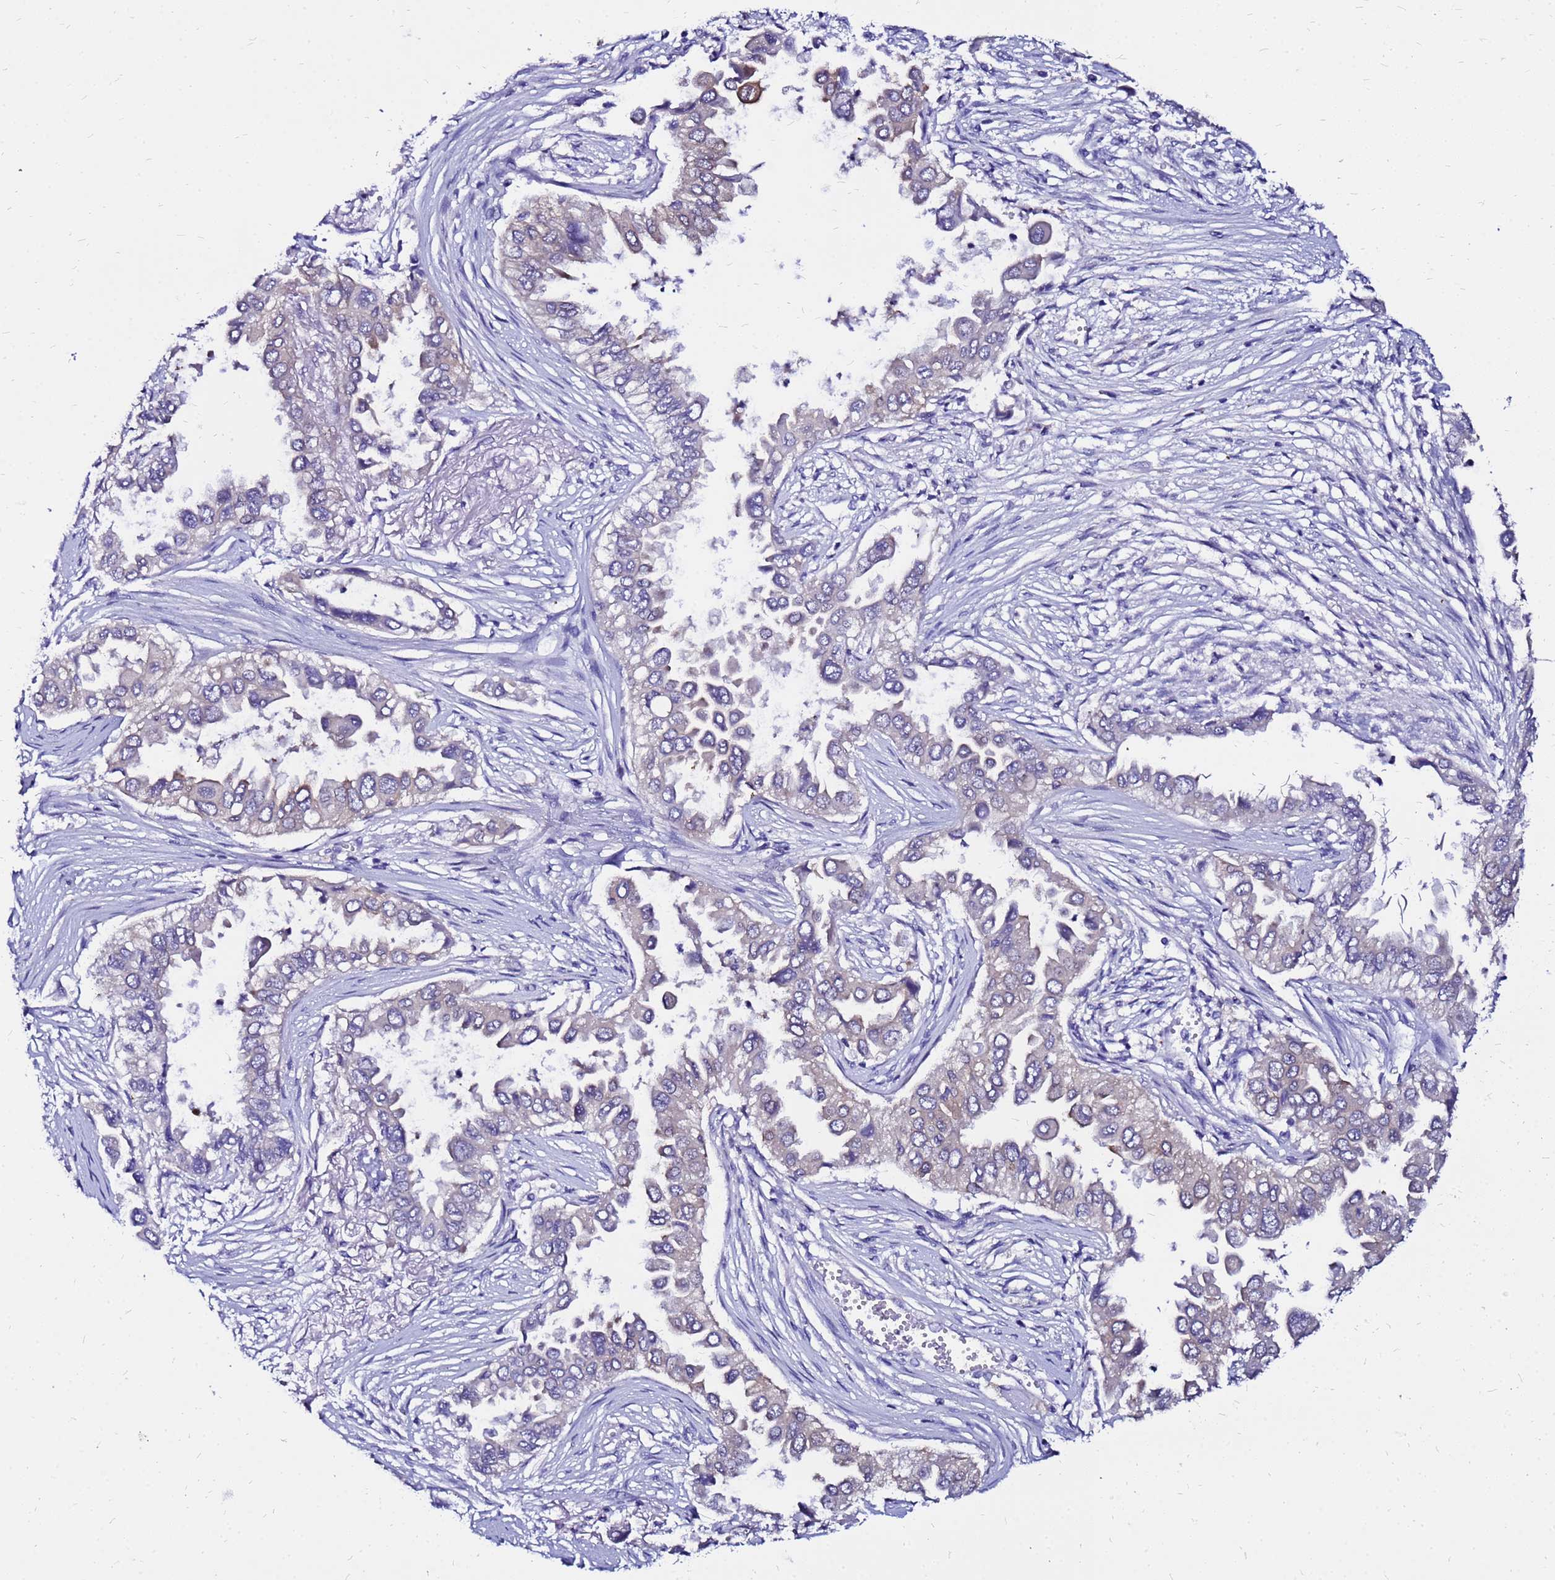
{"staining": {"intensity": "negative", "quantity": "none", "location": "none"}, "tissue": "lung cancer", "cell_type": "Tumor cells", "image_type": "cancer", "snomed": [{"axis": "morphology", "description": "Adenocarcinoma, NOS"}, {"axis": "topography", "description": "Lung"}], "caption": "Adenocarcinoma (lung) was stained to show a protein in brown. There is no significant staining in tumor cells. (Stains: DAB (3,3'-diaminobenzidine) immunohistochemistry with hematoxylin counter stain, Microscopy: brightfield microscopy at high magnification).", "gene": "ARHGEF5", "patient": {"sex": "female", "age": 76}}